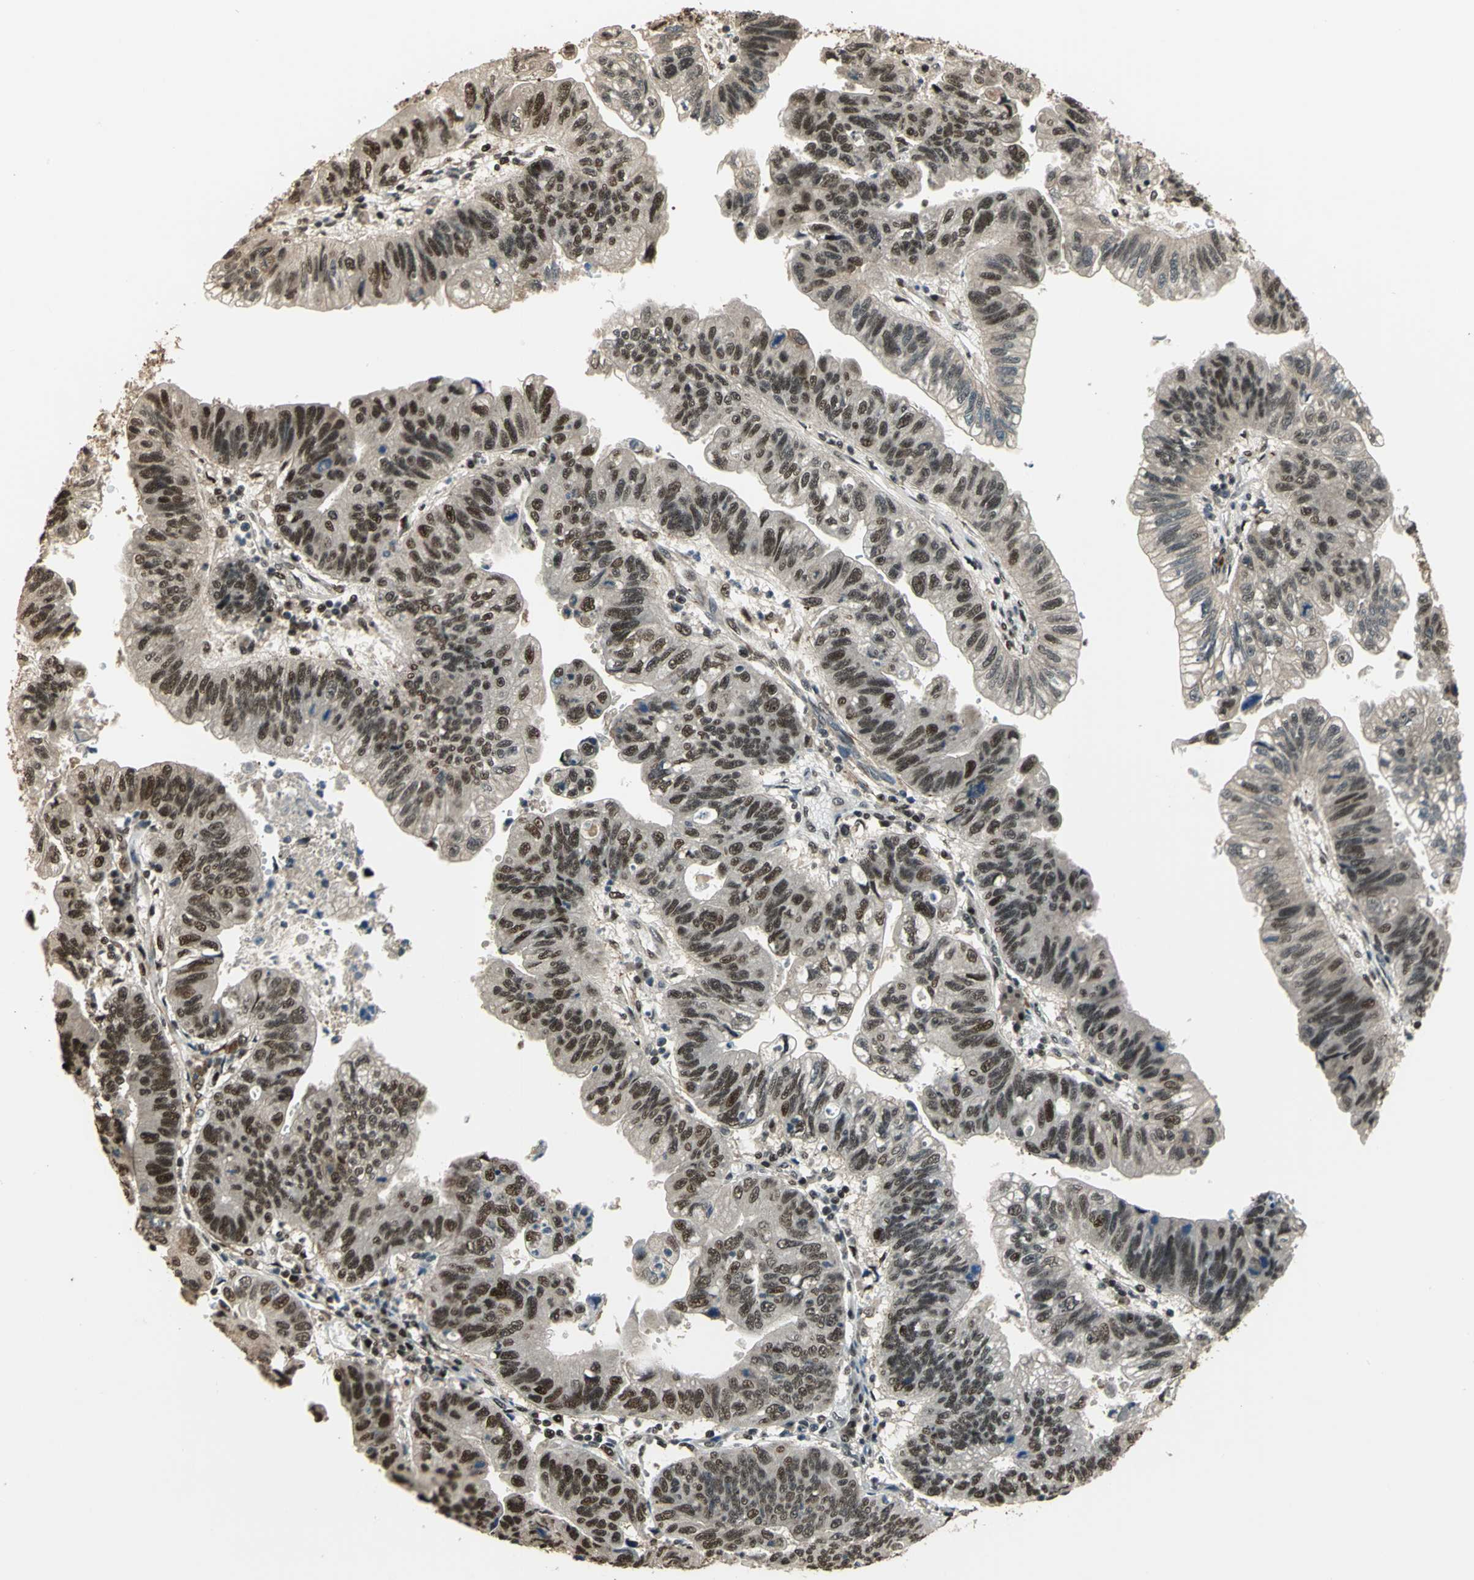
{"staining": {"intensity": "strong", "quantity": ">75%", "location": "nuclear"}, "tissue": "stomach cancer", "cell_type": "Tumor cells", "image_type": "cancer", "snomed": [{"axis": "morphology", "description": "Adenocarcinoma, NOS"}, {"axis": "topography", "description": "Stomach"}], "caption": "Tumor cells display high levels of strong nuclear expression in approximately >75% of cells in human adenocarcinoma (stomach).", "gene": "MIS18BP1", "patient": {"sex": "male", "age": 59}}